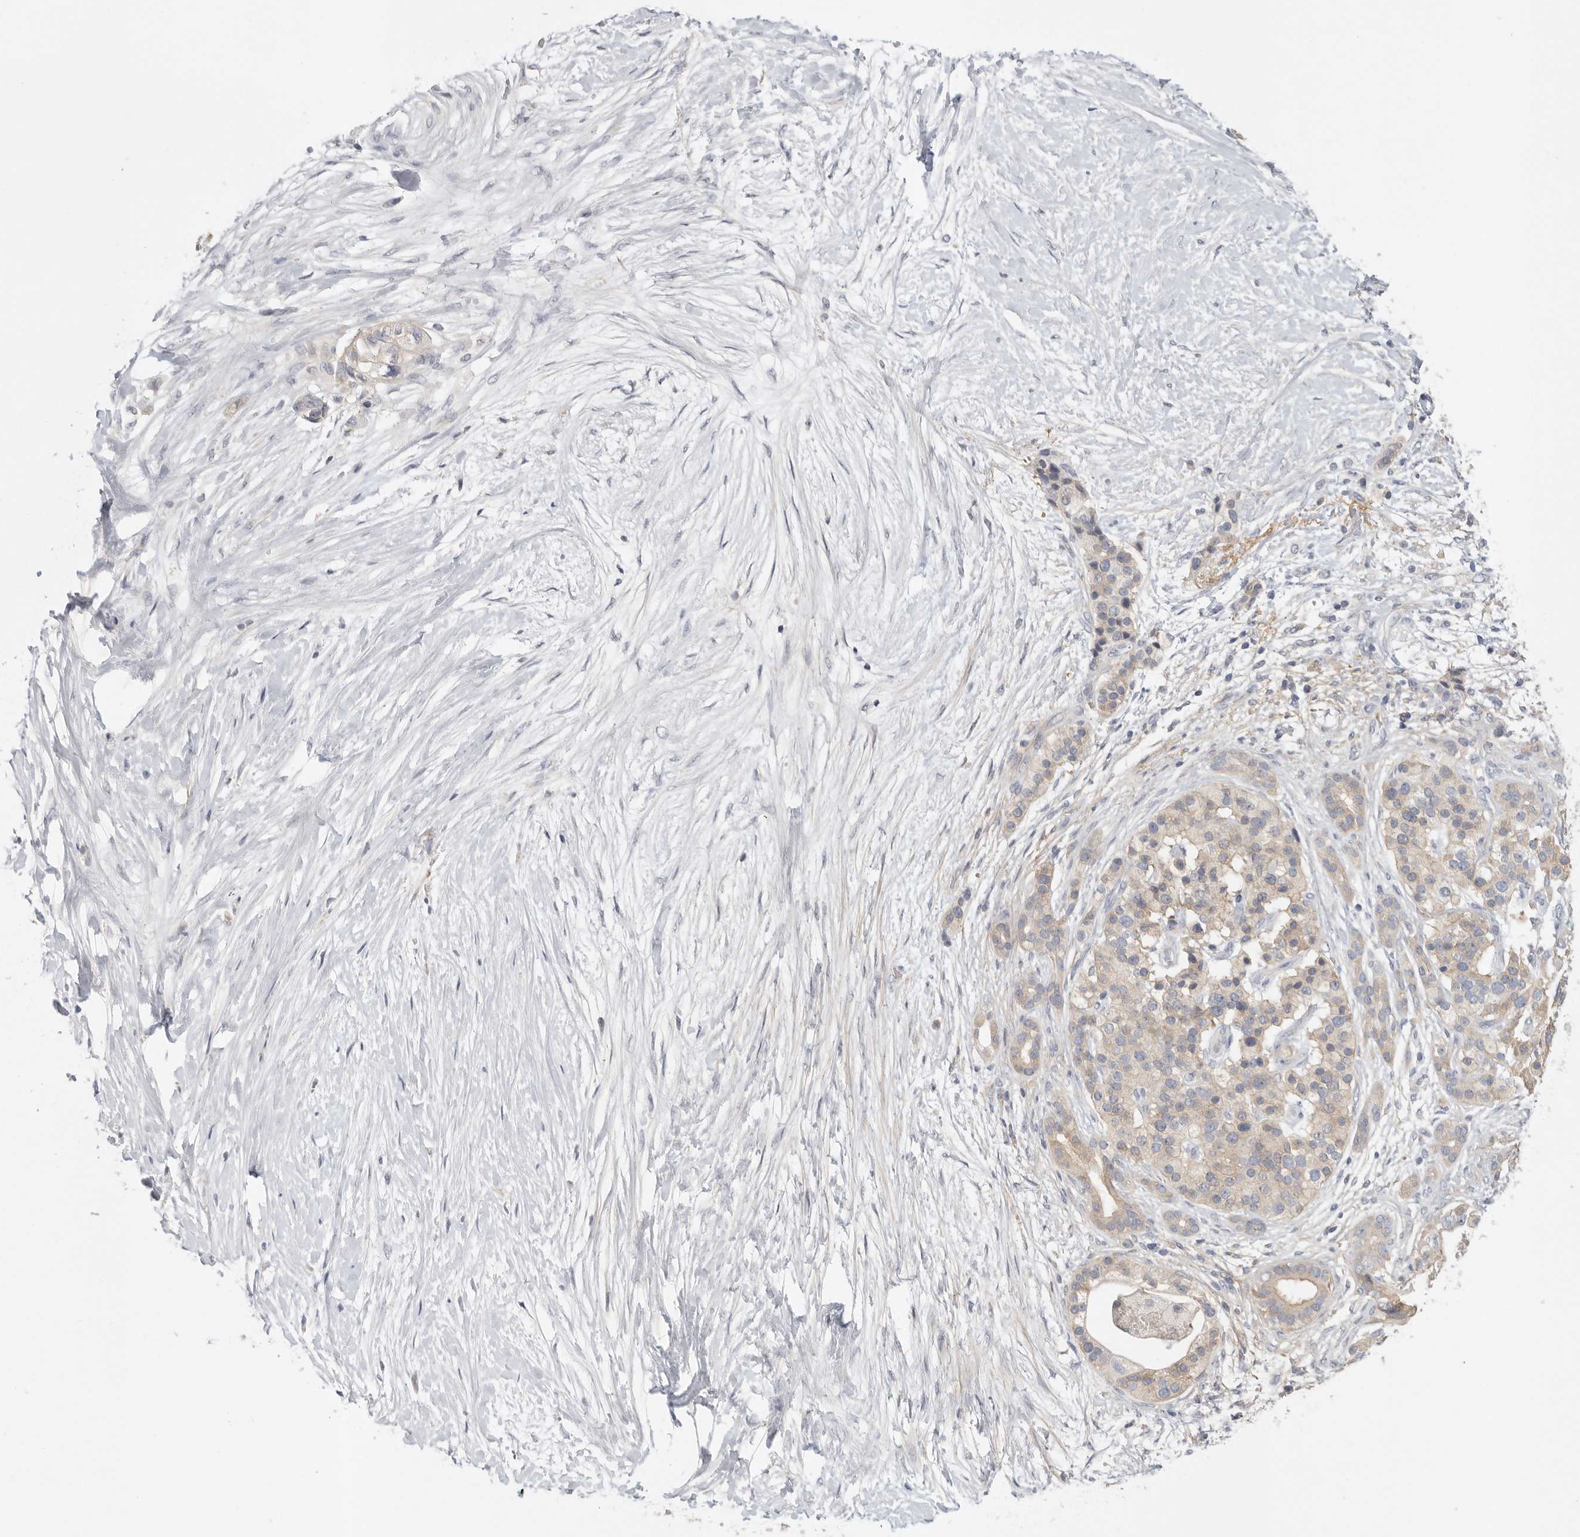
{"staining": {"intensity": "weak", "quantity": "25%-75%", "location": "cytoplasmic/membranous"}, "tissue": "pancreatic cancer", "cell_type": "Tumor cells", "image_type": "cancer", "snomed": [{"axis": "morphology", "description": "Adenocarcinoma, NOS"}, {"axis": "topography", "description": "Pancreas"}], "caption": "Immunohistochemistry (IHC) histopathology image of neoplastic tissue: pancreatic cancer (adenocarcinoma) stained using IHC reveals low levels of weak protein expression localized specifically in the cytoplasmic/membranous of tumor cells, appearing as a cytoplasmic/membranous brown color.", "gene": "CFAP298", "patient": {"sex": "male", "age": 53}}